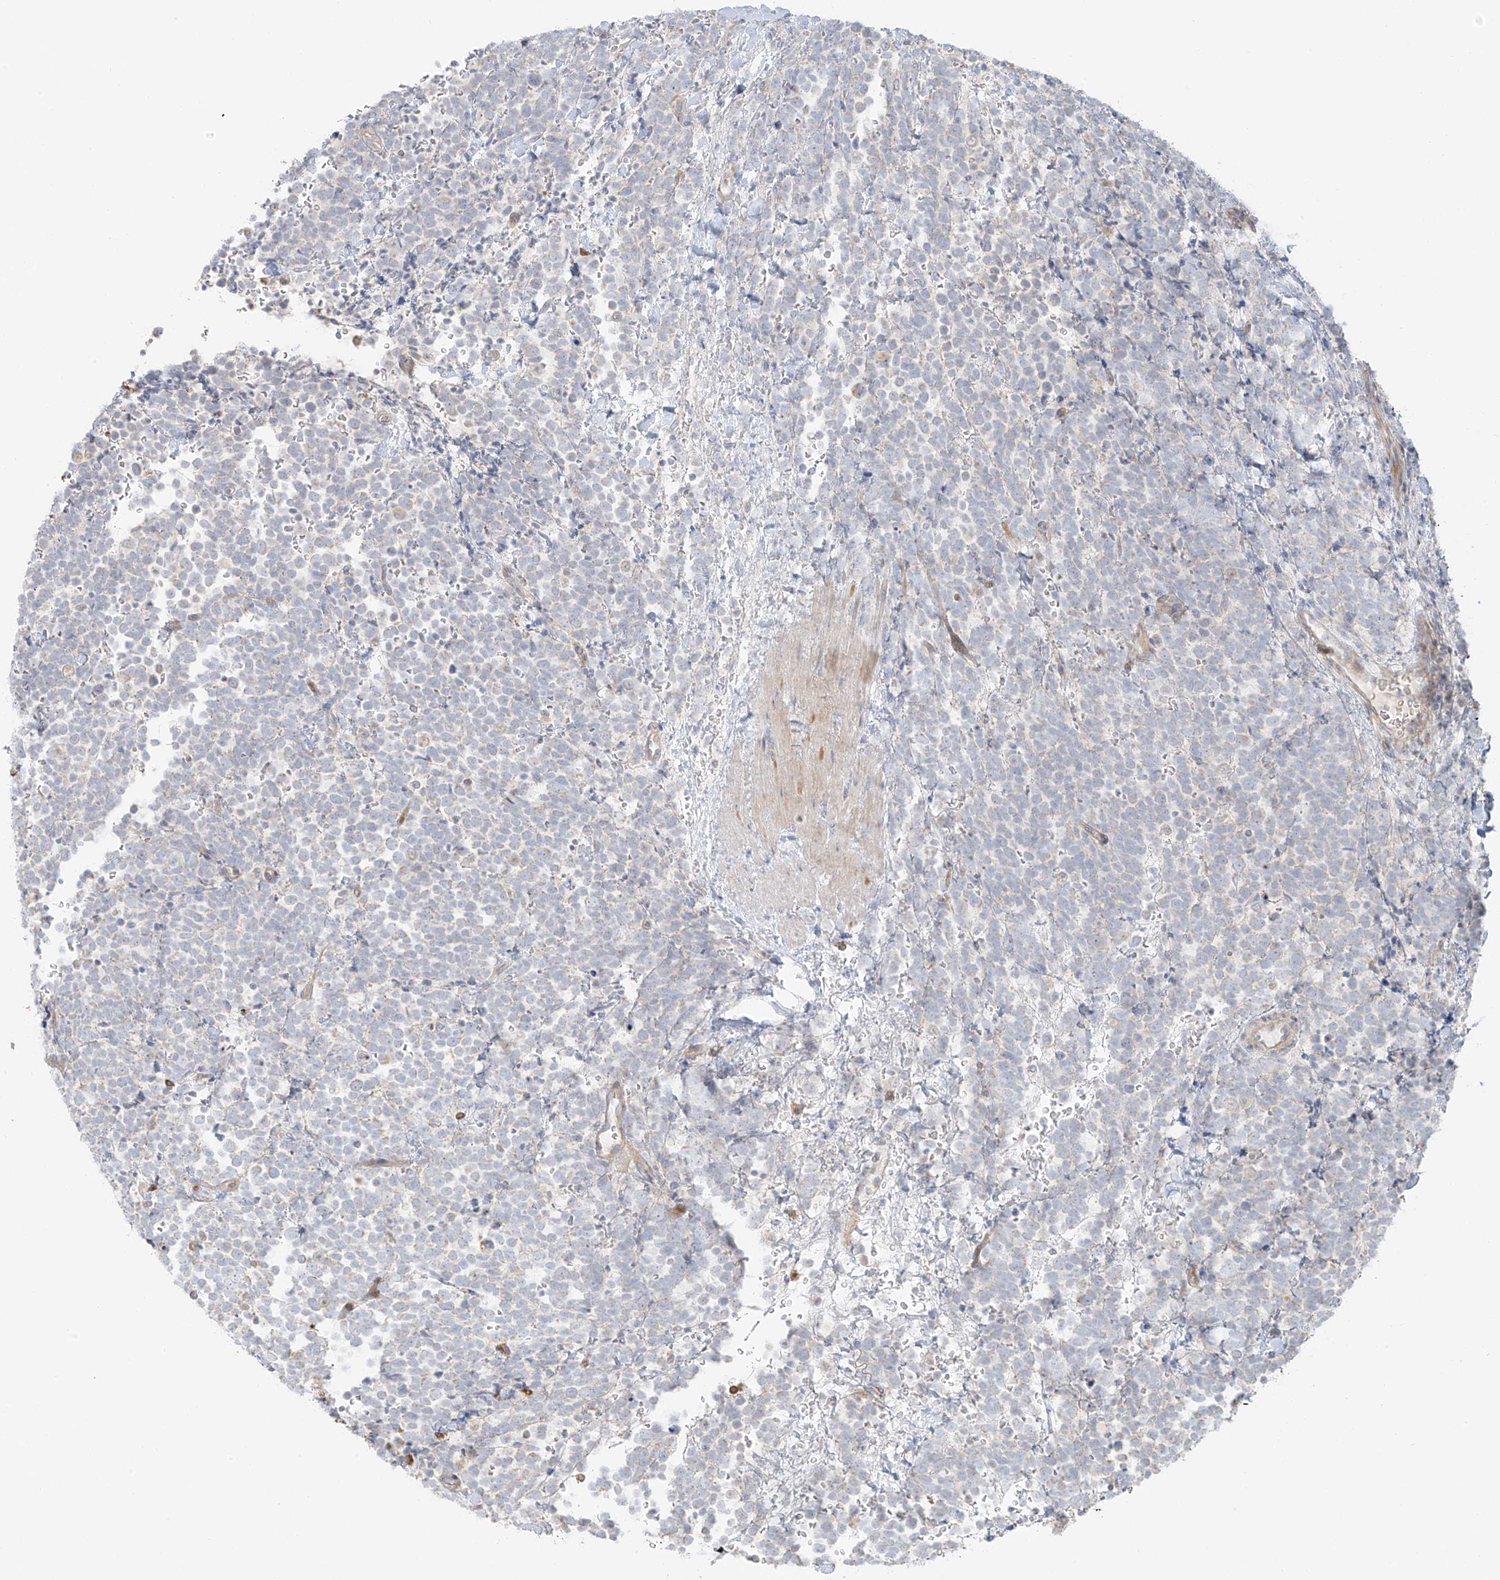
{"staining": {"intensity": "negative", "quantity": "none", "location": "none"}, "tissue": "urothelial cancer", "cell_type": "Tumor cells", "image_type": "cancer", "snomed": [{"axis": "morphology", "description": "Urothelial carcinoma, High grade"}, {"axis": "topography", "description": "Urinary bladder"}], "caption": "Urothelial carcinoma (high-grade) was stained to show a protein in brown. There is no significant positivity in tumor cells.", "gene": "MIPEP", "patient": {"sex": "female", "age": 82}}